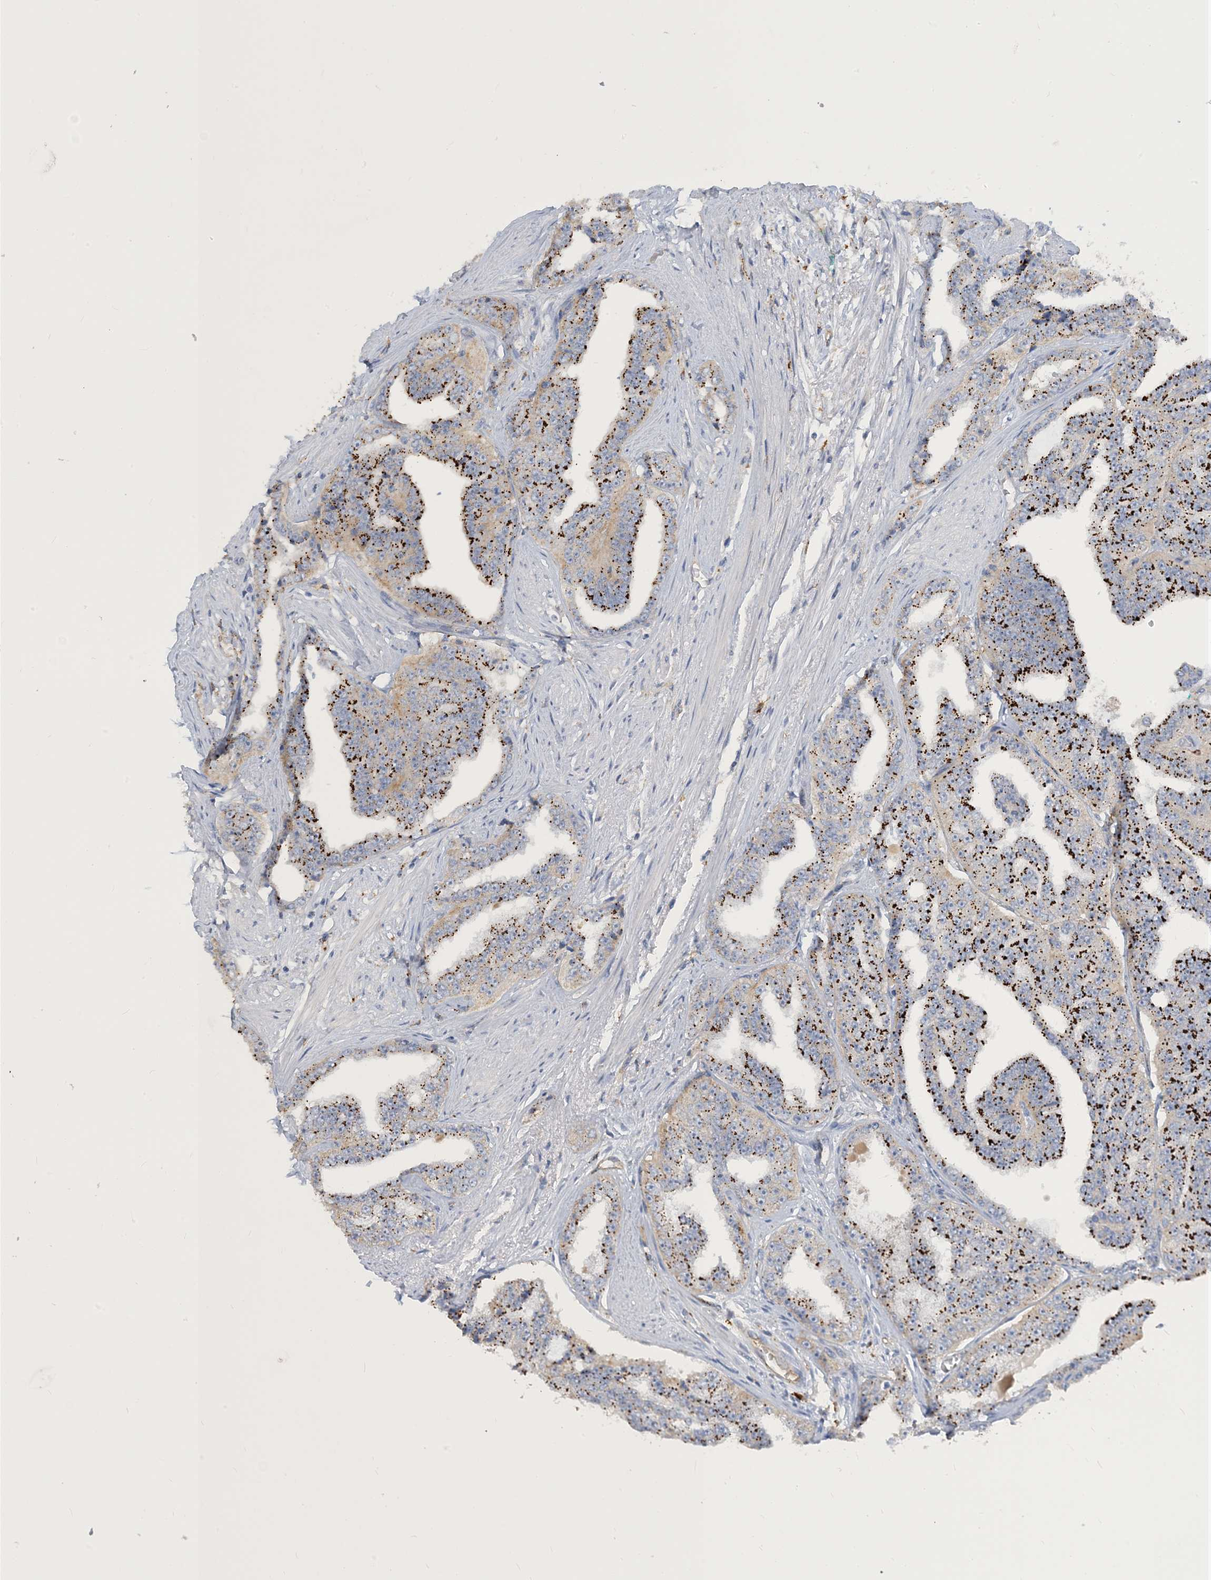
{"staining": {"intensity": "moderate", "quantity": "25%-75%", "location": "cytoplasmic/membranous"}, "tissue": "prostate cancer", "cell_type": "Tumor cells", "image_type": "cancer", "snomed": [{"axis": "morphology", "description": "Adenocarcinoma, High grade"}, {"axis": "topography", "description": "Prostate"}], "caption": "This is an image of IHC staining of high-grade adenocarcinoma (prostate), which shows moderate staining in the cytoplasmic/membranous of tumor cells.", "gene": "PEAR1", "patient": {"sex": "male", "age": 71}}